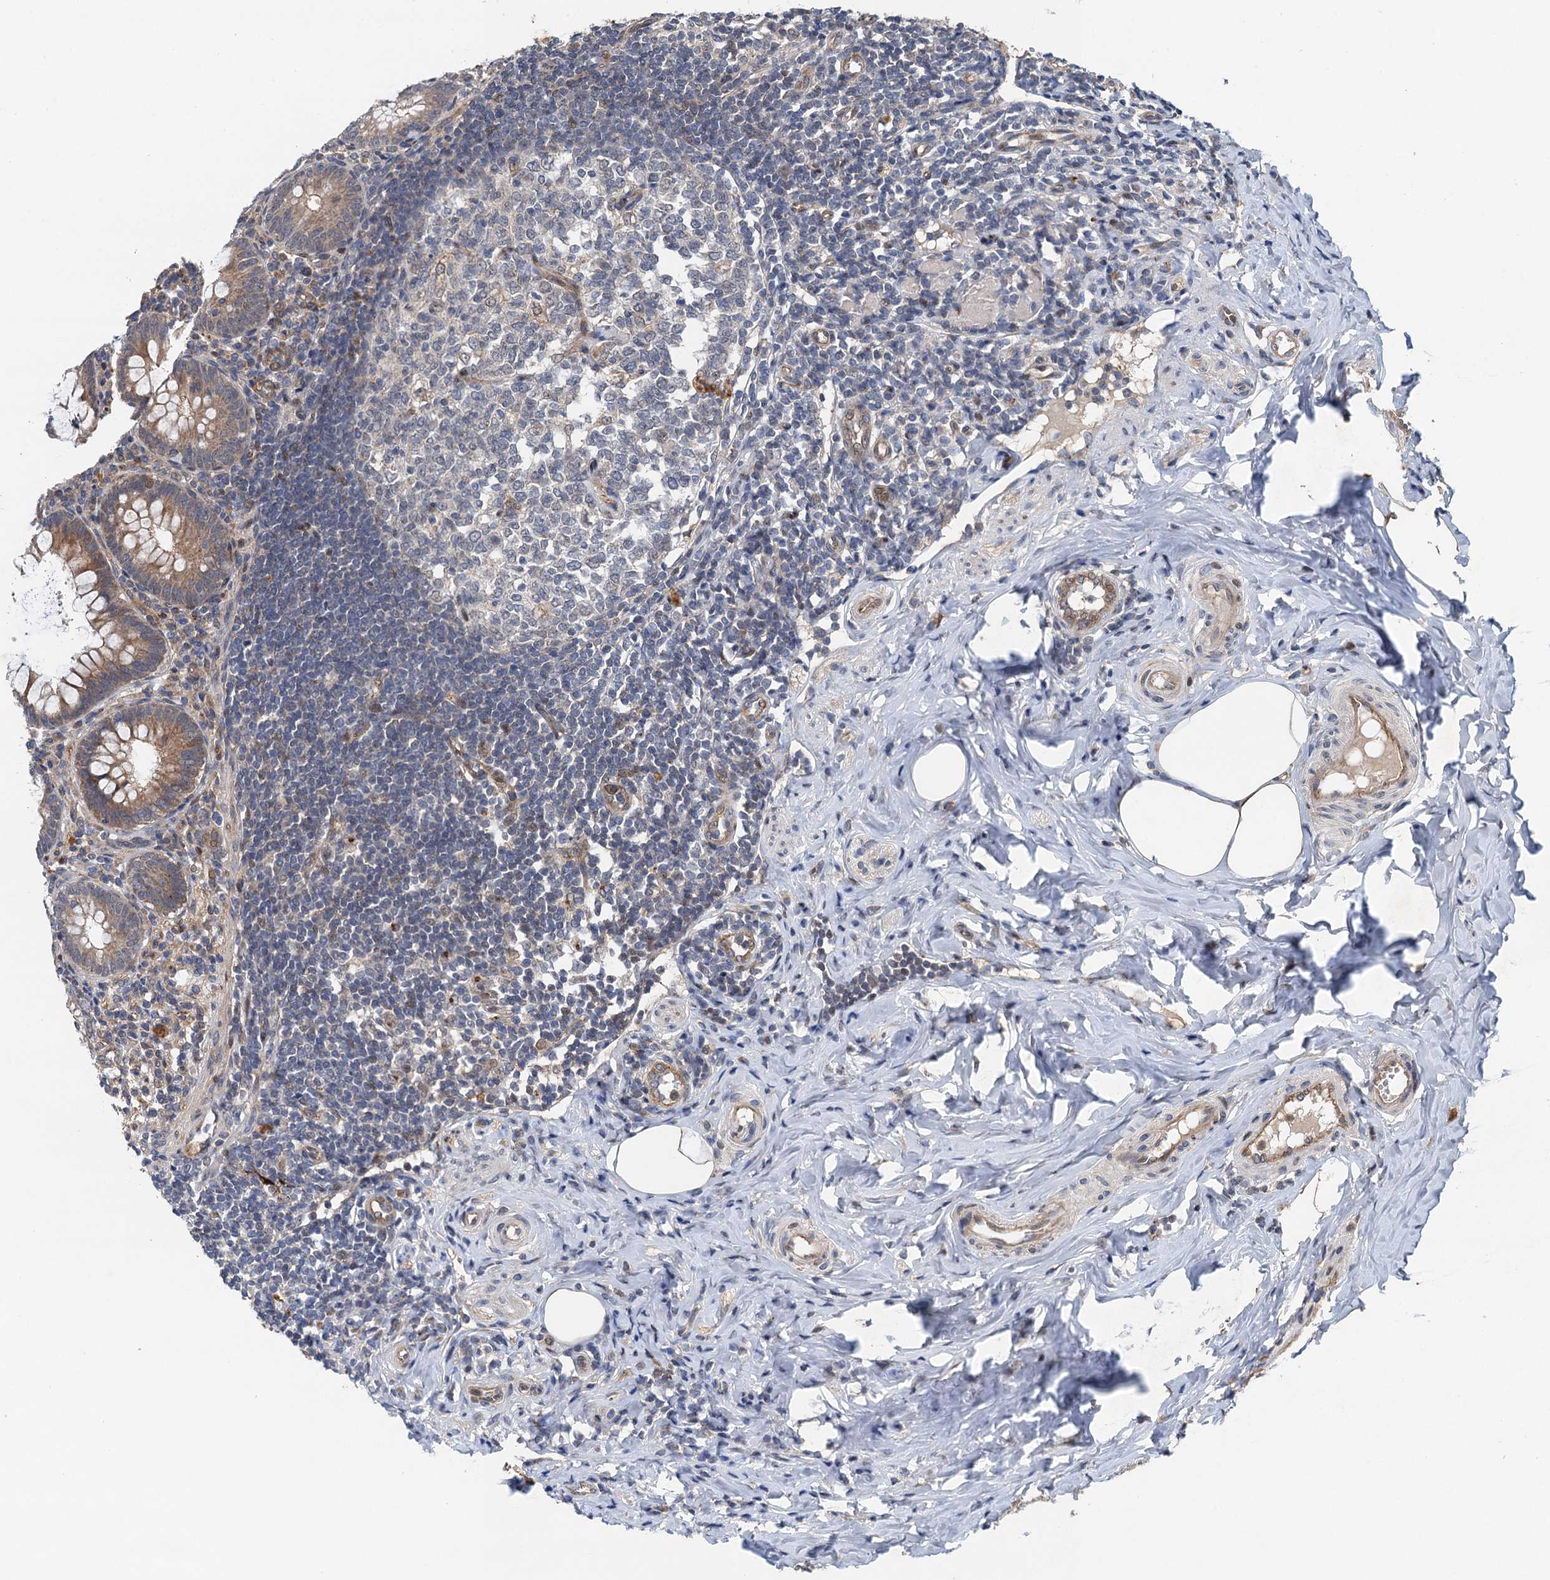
{"staining": {"intensity": "moderate", "quantity": "25%-75%", "location": "cytoplasmic/membranous"}, "tissue": "appendix", "cell_type": "Glandular cells", "image_type": "normal", "snomed": [{"axis": "morphology", "description": "Normal tissue, NOS"}, {"axis": "topography", "description": "Appendix"}], "caption": "The histopathology image reveals staining of unremarkable appendix, revealing moderate cytoplasmic/membranous protein expression (brown color) within glandular cells.", "gene": "NLRP10", "patient": {"sex": "female", "age": 33}}